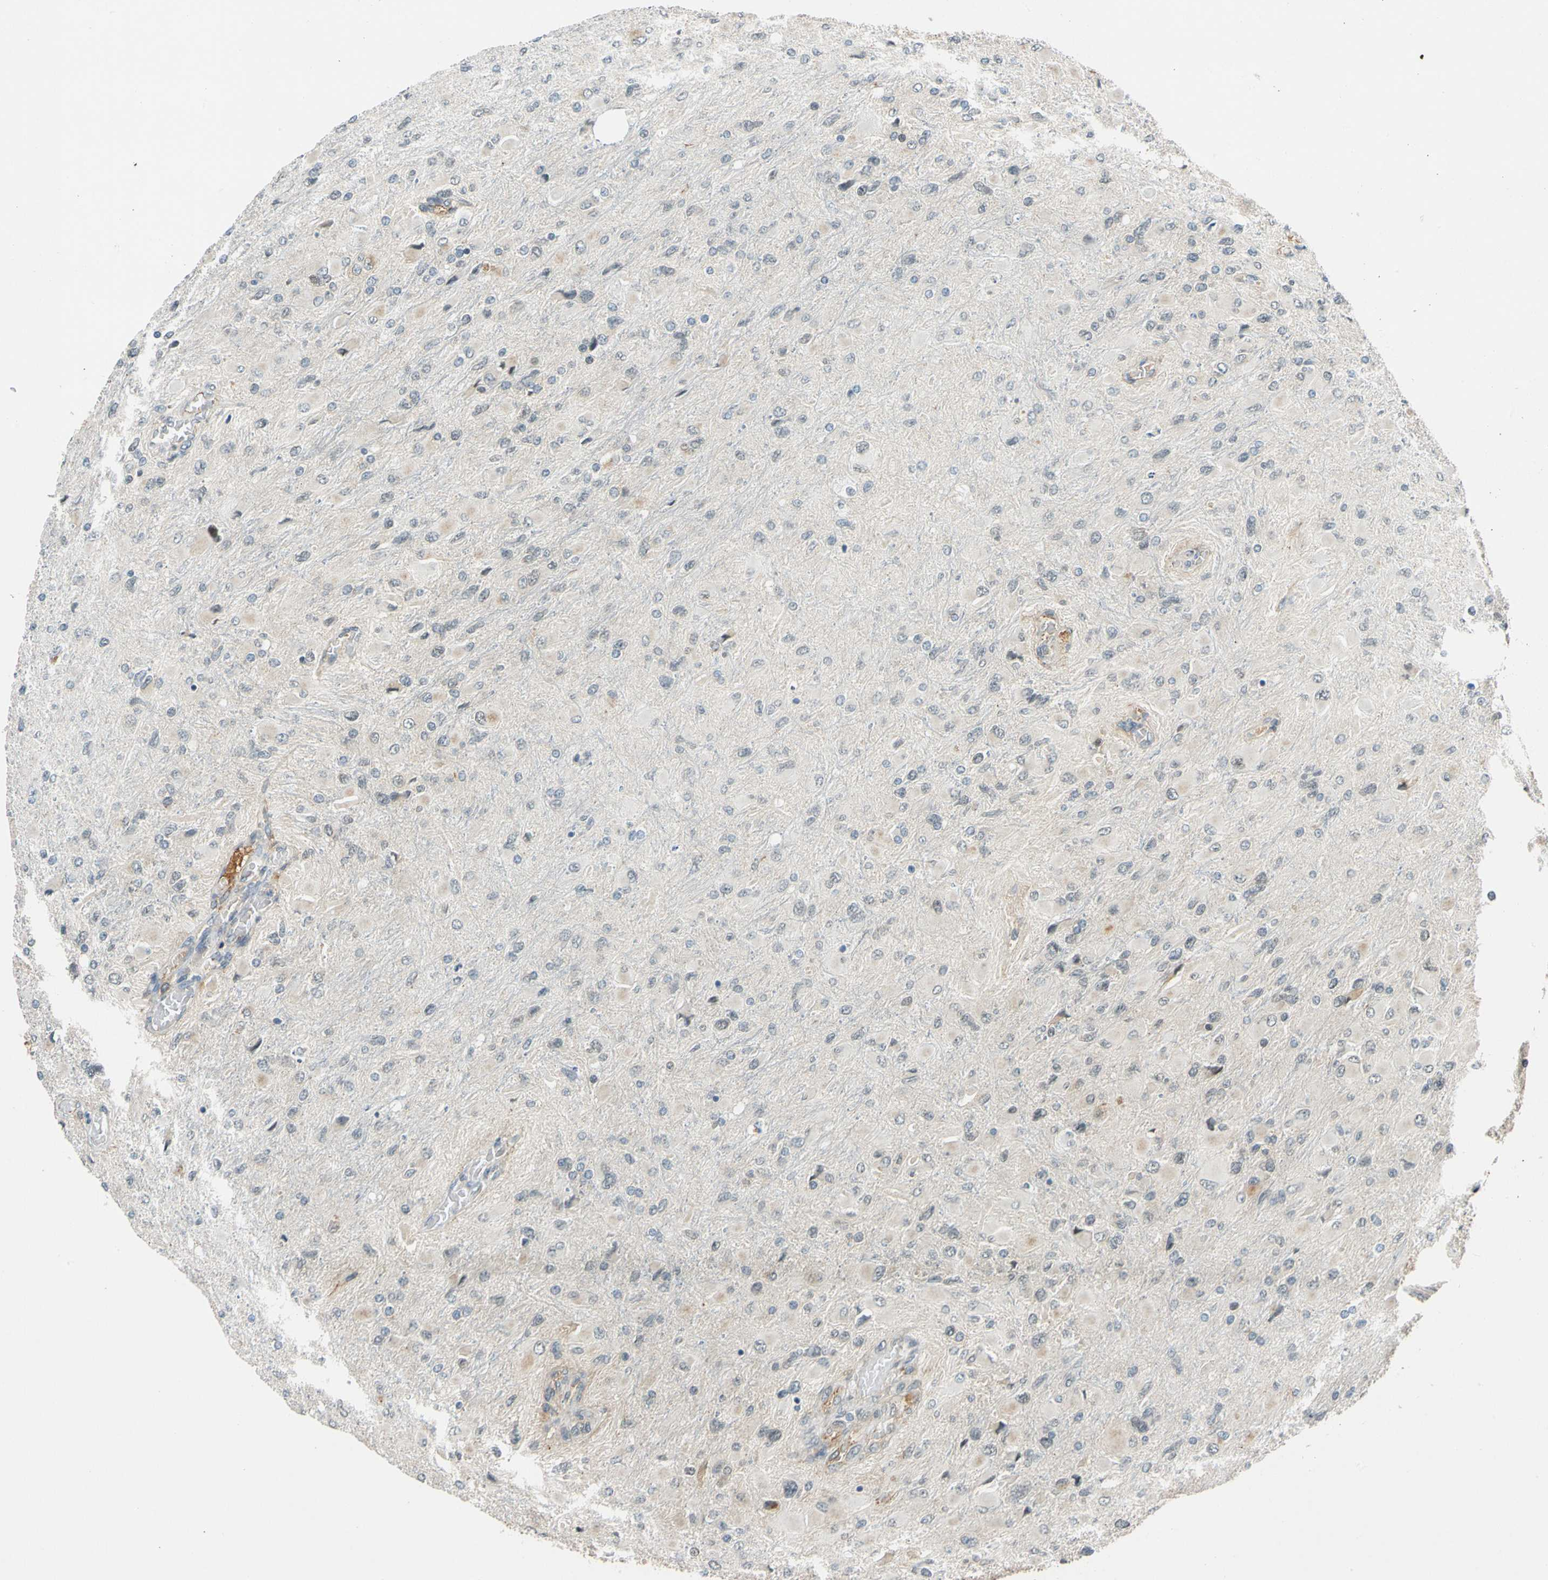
{"staining": {"intensity": "weak", "quantity": "<25%", "location": "cytoplasmic/membranous"}, "tissue": "glioma", "cell_type": "Tumor cells", "image_type": "cancer", "snomed": [{"axis": "morphology", "description": "Glioma, malignant, High grade"}, {"axis": "topography", "description": "Cerebral cortex"}], "caption": "DAB immunohistochemical staining of high-grade glioma (malignant) reveals no significant staining in tumor cells.", "gene": "POGZ", "patient": {"sex": "female", "age": 36}}